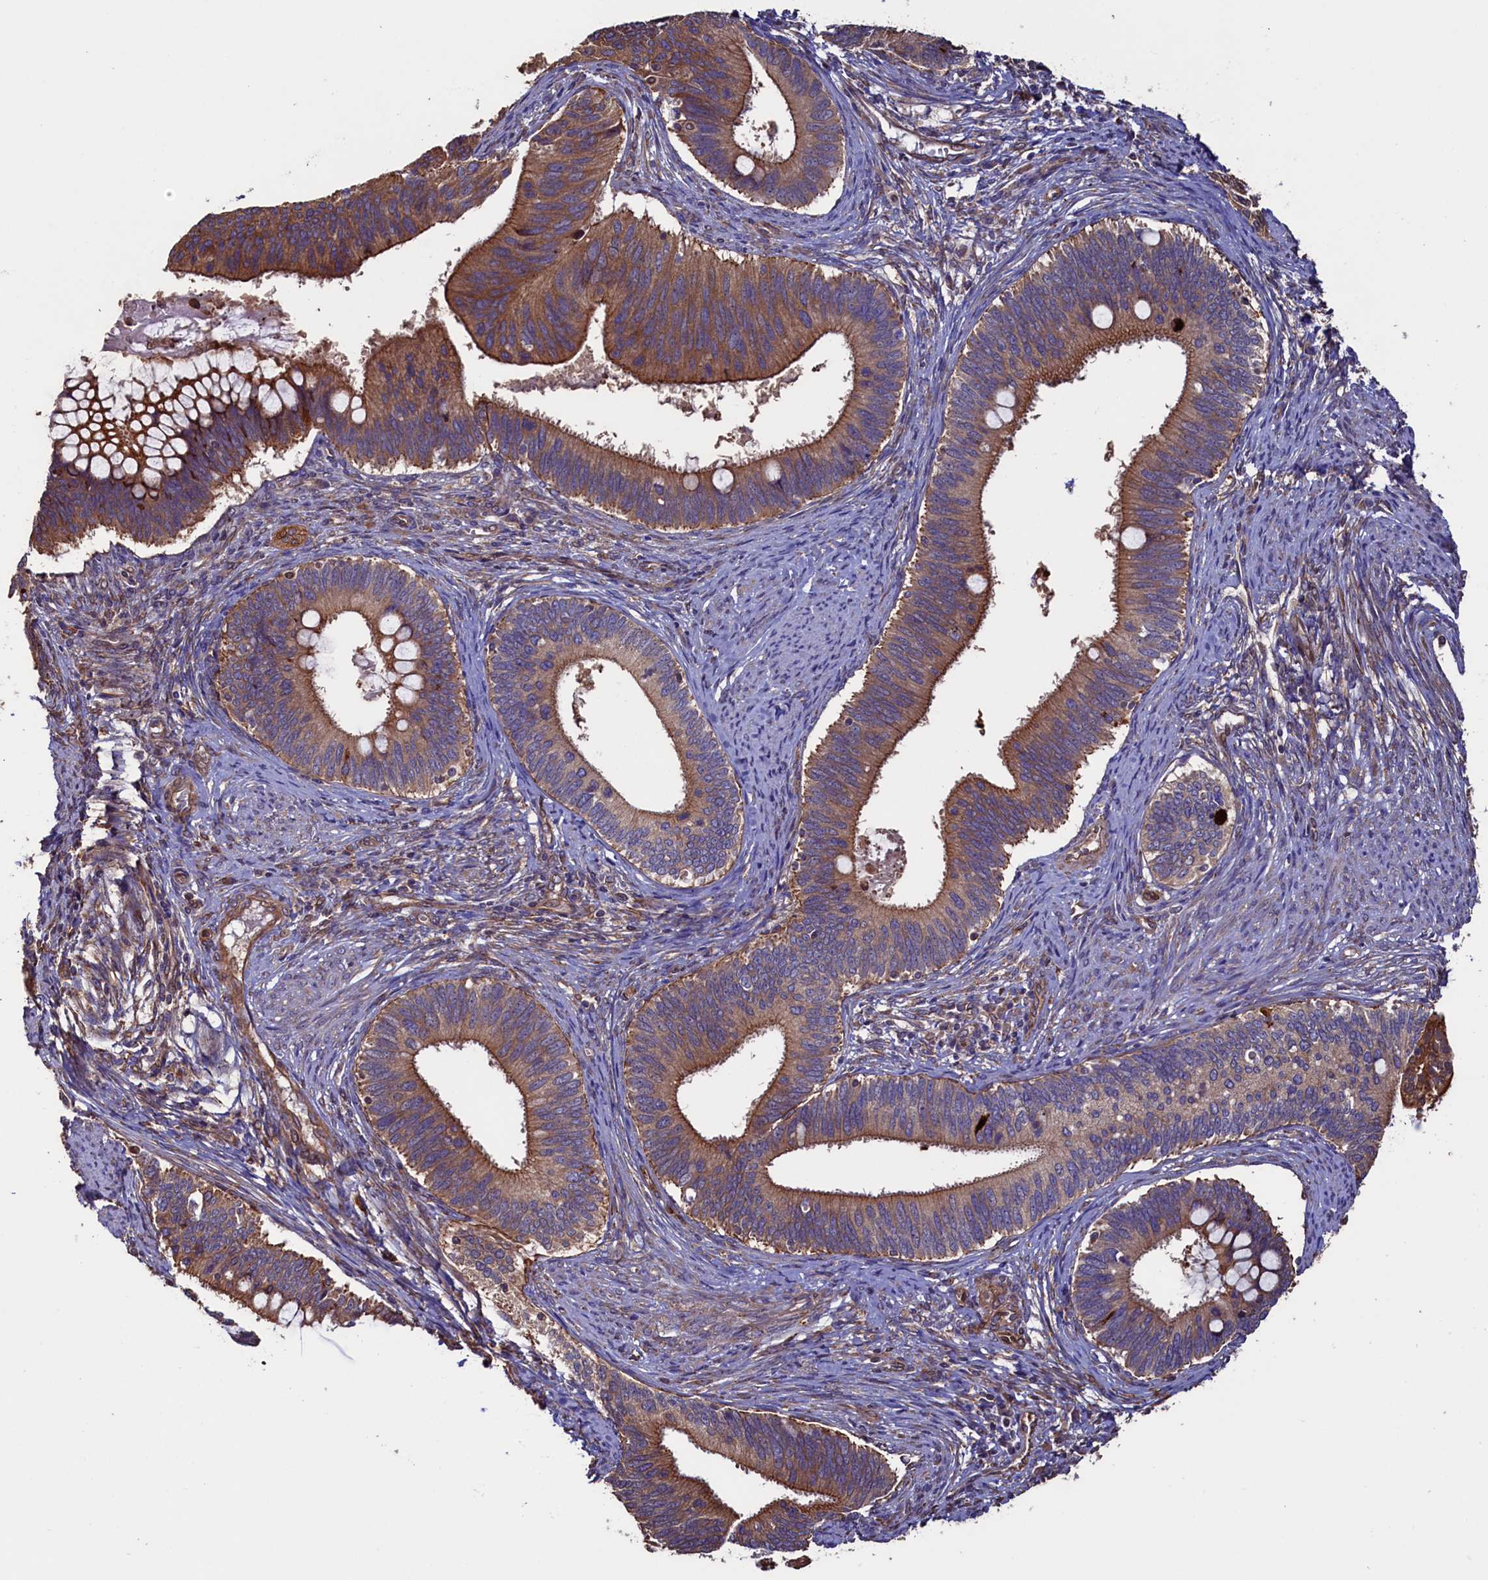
{"staining": {"intensity": "moderate", "quantity": ">75%", "location": "cytoplasmic/membranous"}, "tissue": "cervical cancer", "cell_type": "Tumor cells", "image_type": "cancer", "snomed": [{"axis": "morphology", "description": "Adenocarcinoma, NOS"}, {"axis": "topography", "description": "Cervix"}], "caption": "Cervical cancer stained for a protein (brown) demonstrates moderate cytoplasmic/membranous positive staining in approximately >75% of tumor cells.", "gene": "ATXN2L", "patient": {"sex": "female", "age": 42}}